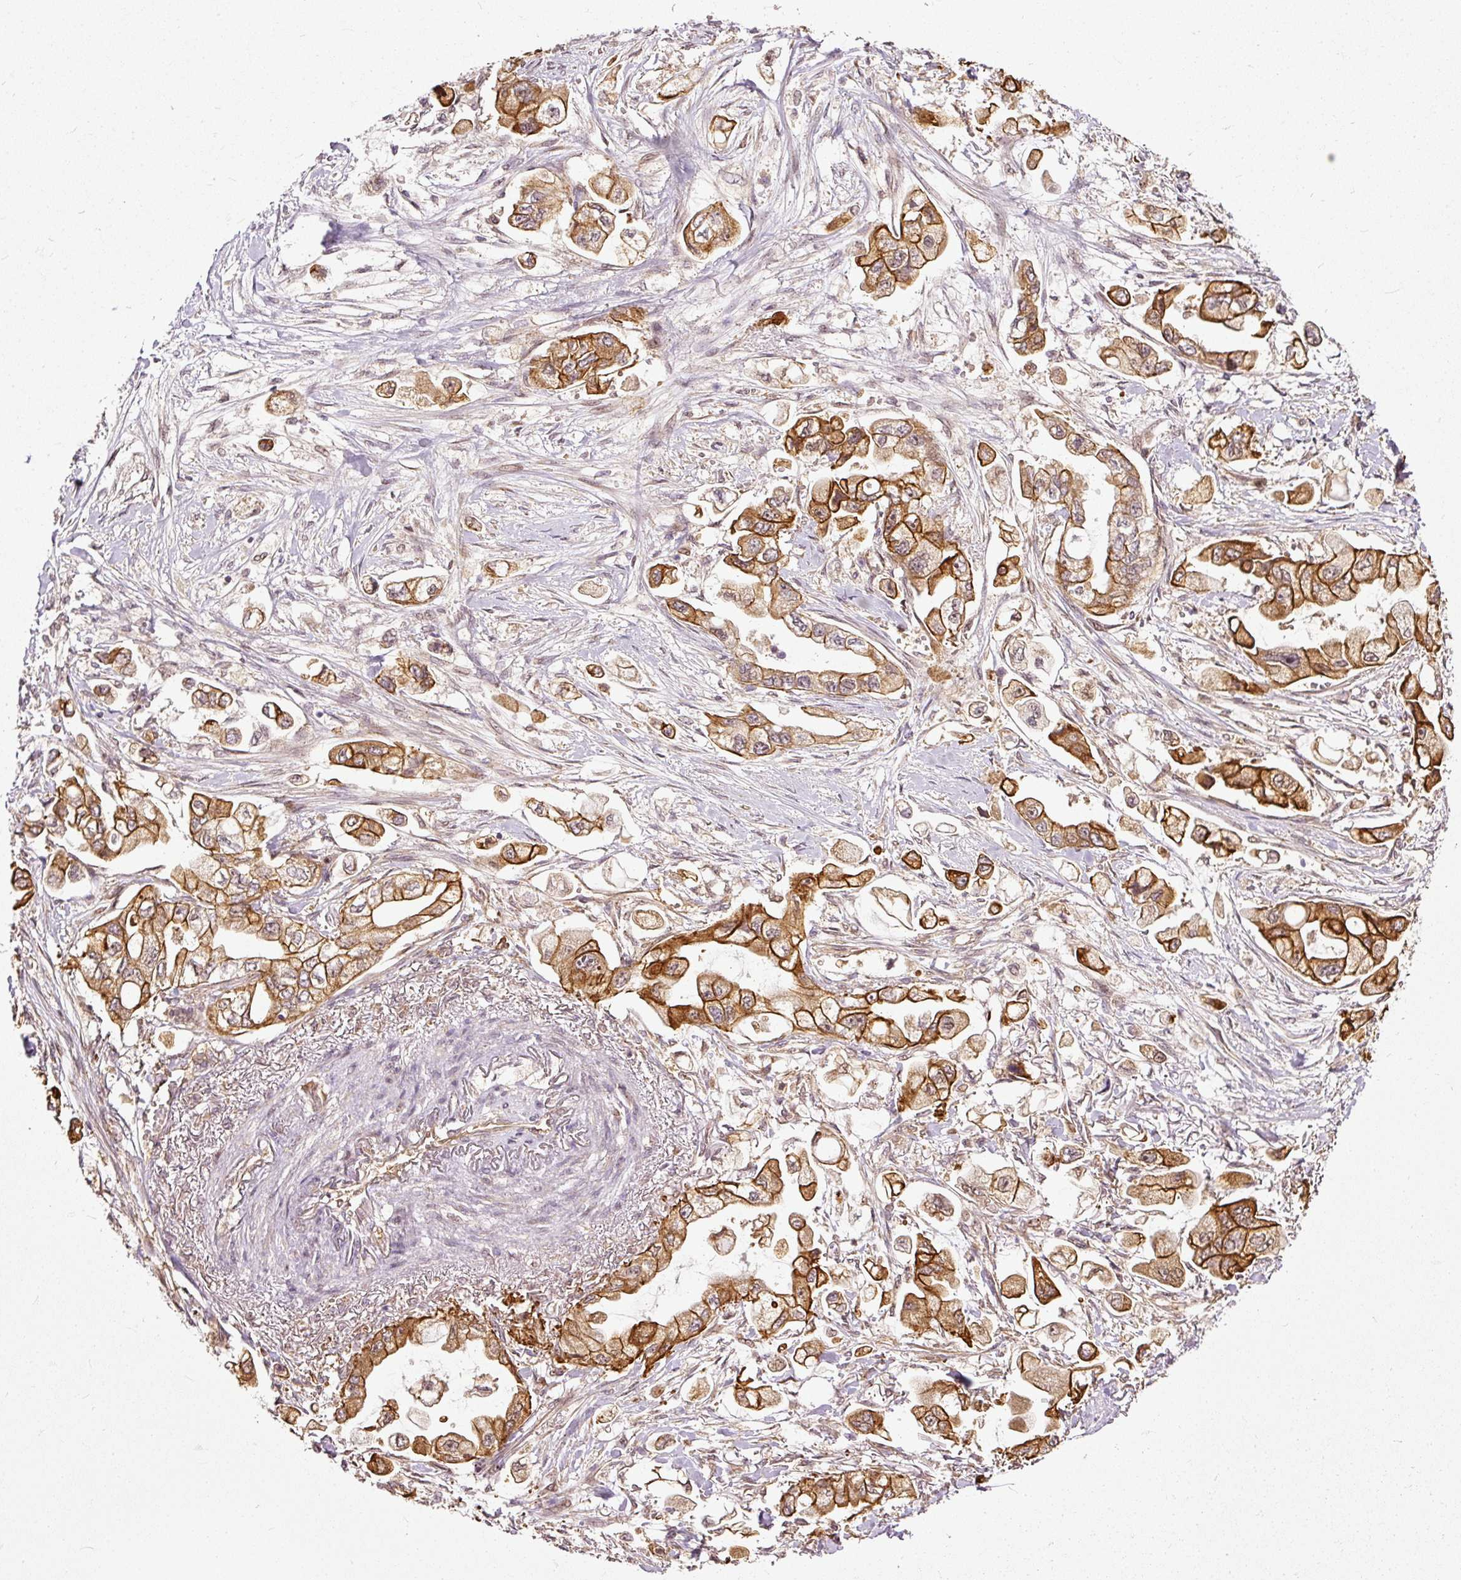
{"staining": {"intensity": "strong", "quantity": ">75%", "location": "cytoplasmic/membranous"}, "tissue": "stomach cancer", "cell_type": "Tumor cells", "image_type": "cancer", "snomed": [{"axis": "morphology", "description": "Adenocarcinoma, NOS"}, {"axis": "topography", "description": "Stomach"}], "caption": "Stomach cancer (adenocarcinoma) stained for a protein (brown) demonstrates strong cytoplasmic/membranous positive expression in approximately >75% of tumor cells.", "gene": "MIF4GD", "patient": {"sex": "male", "age": 62}}